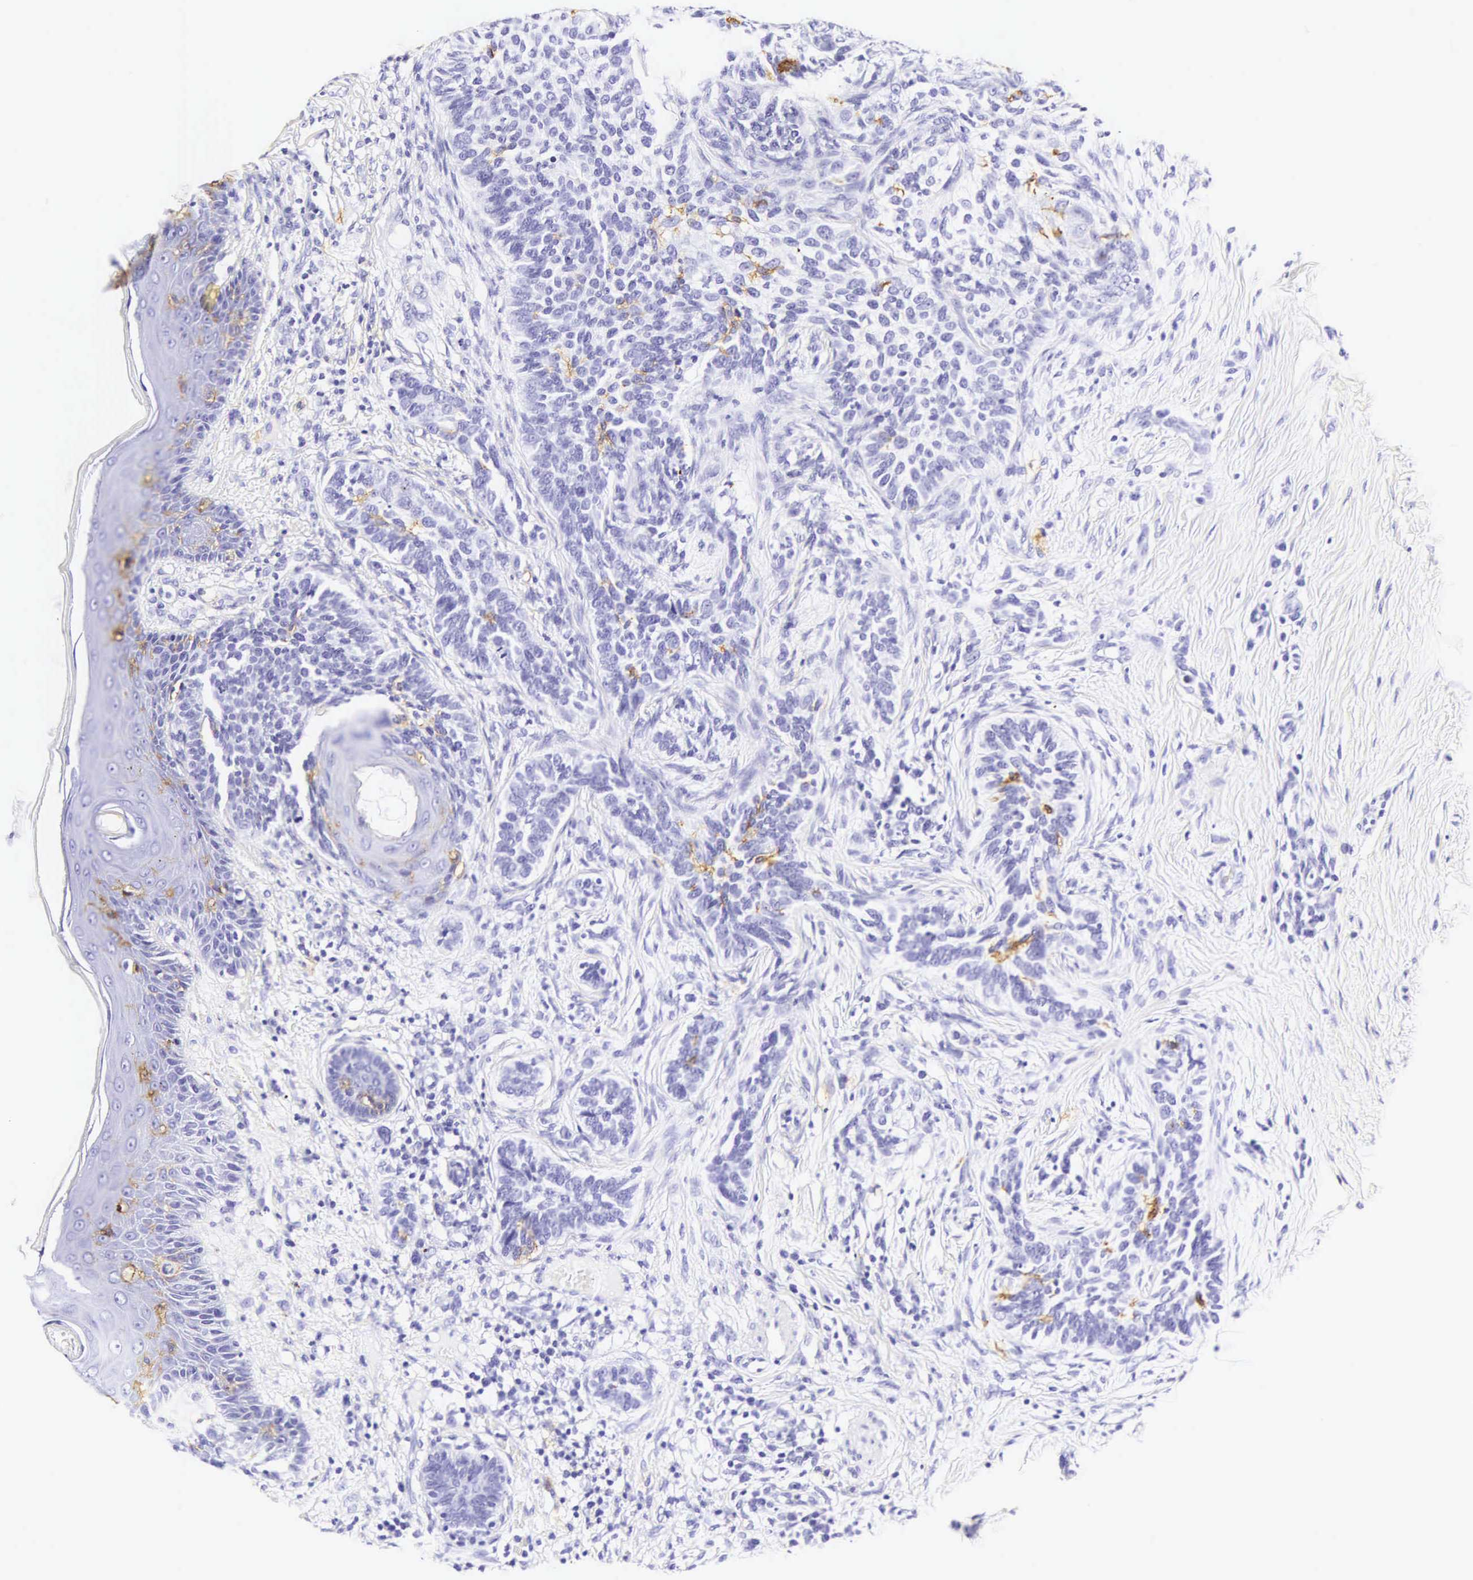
{"staining": {"intensity": "negative", "quantity": "none", "location": "none"}, "tissue": "skin cancer", "cell_type": "Tumor cells", "image_type": "cancer", "snomed": [{"axis": "morphology", "description": "Basal cell carcinoma"}, {"axis": "topography", "description": "Skin"}], "caption": "There is no significant positivity in tumor cells of basal cell carcinoma (skin). (DAB immunohistochemistry (IHC) with hematoxylin counter stain).", "gene": "CD1A", "patient": {"sex": "male", "age": 89}}